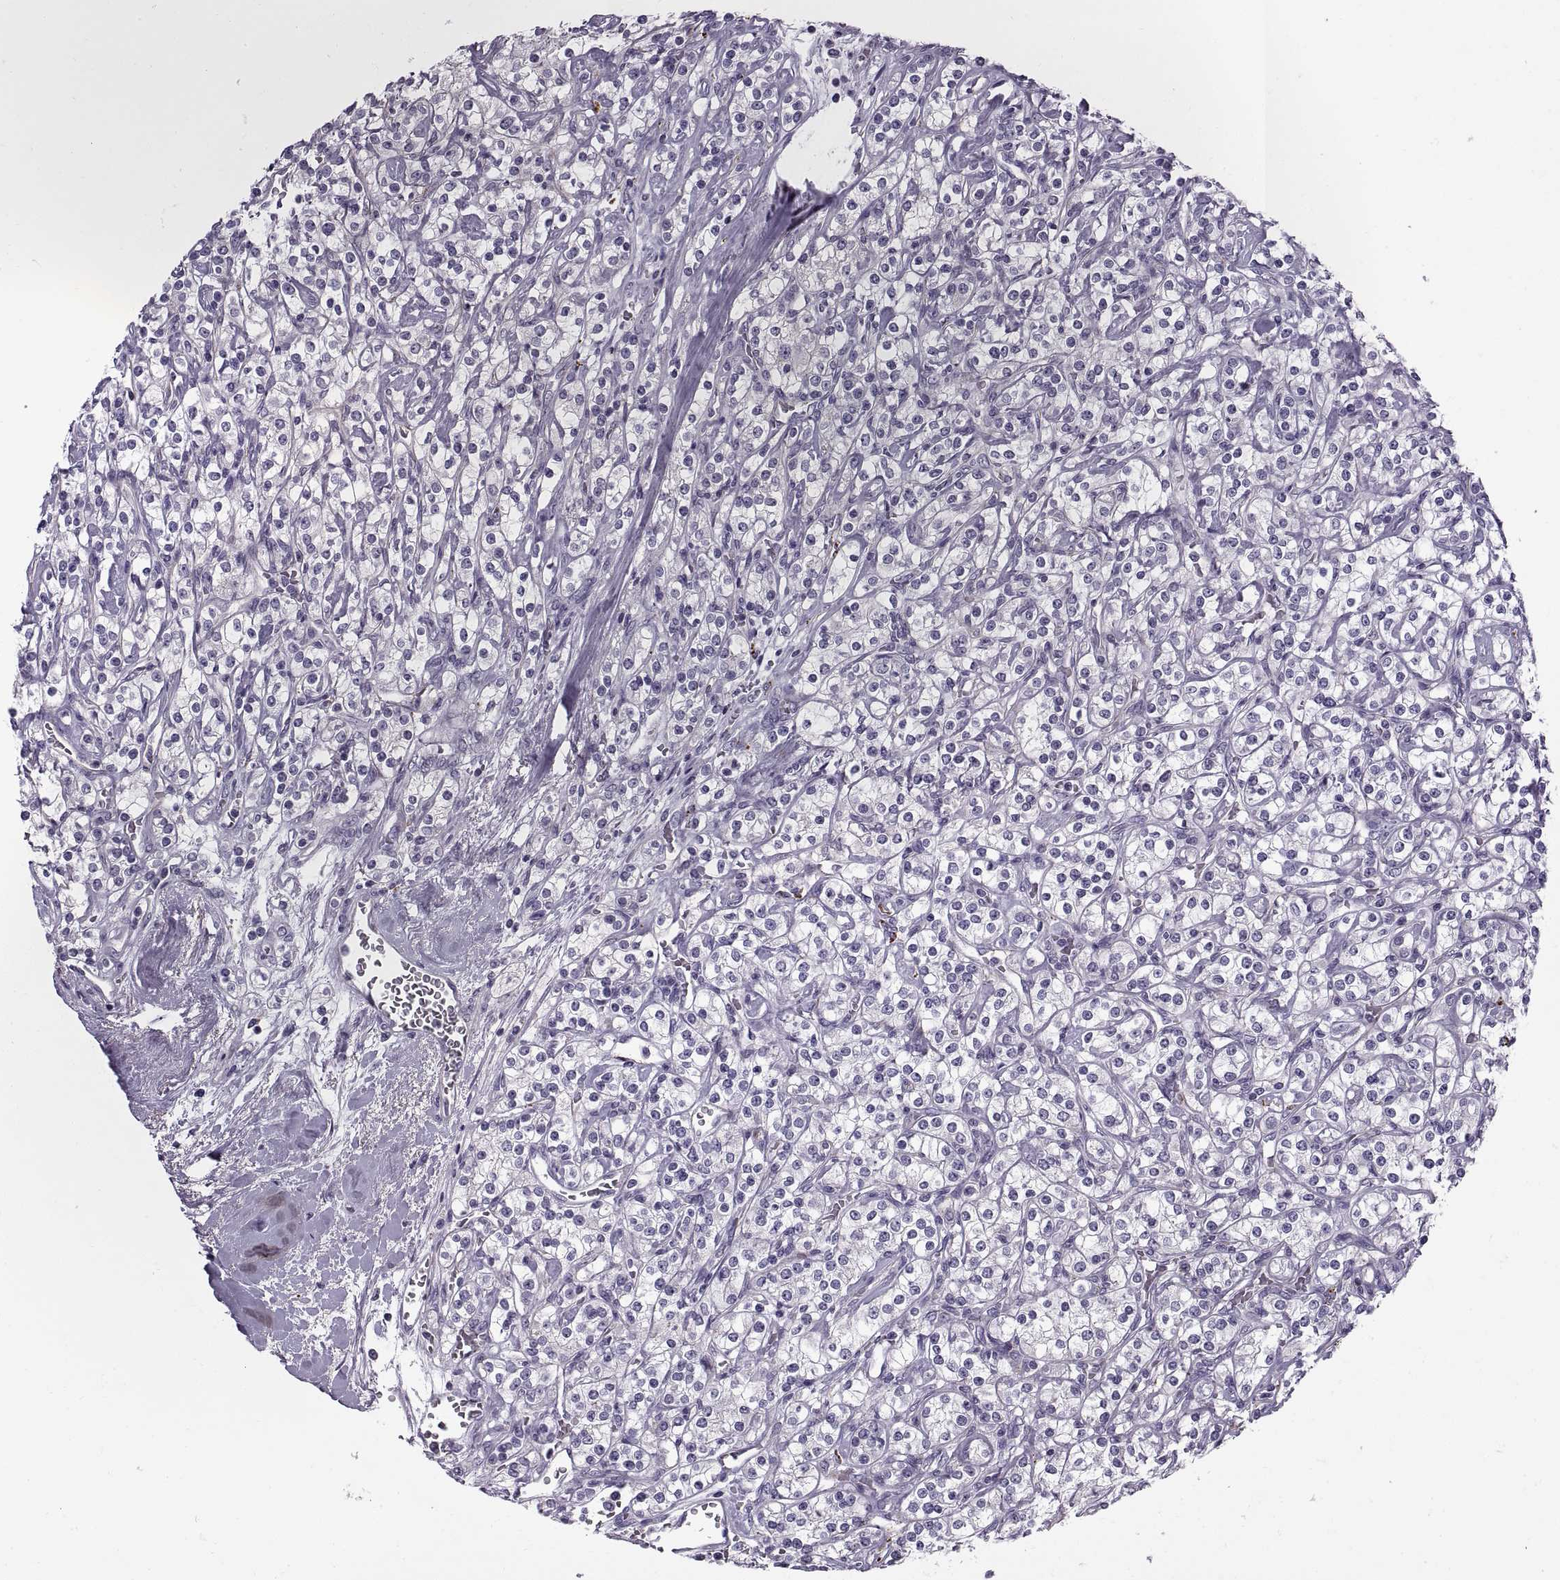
{"staining": {"intensity": "negative", "quantity": "none", "location": "none"}, "tissue": "renal cancer", "cell_type": "Tumor cells", "image_type": "cancer", "snomed": [{"axis": "morphology", "description": "Adenocarcinoma, NOS"}, {"axis": "topography", "description": "Kidney"}], "caption": "Immunohistochemistry (IHC) of human renal cancer (adenocarcinoma) shows no expression in tumor cells.", "gene": "CALCR", "patient": {"sex": "male", "age": 77}}